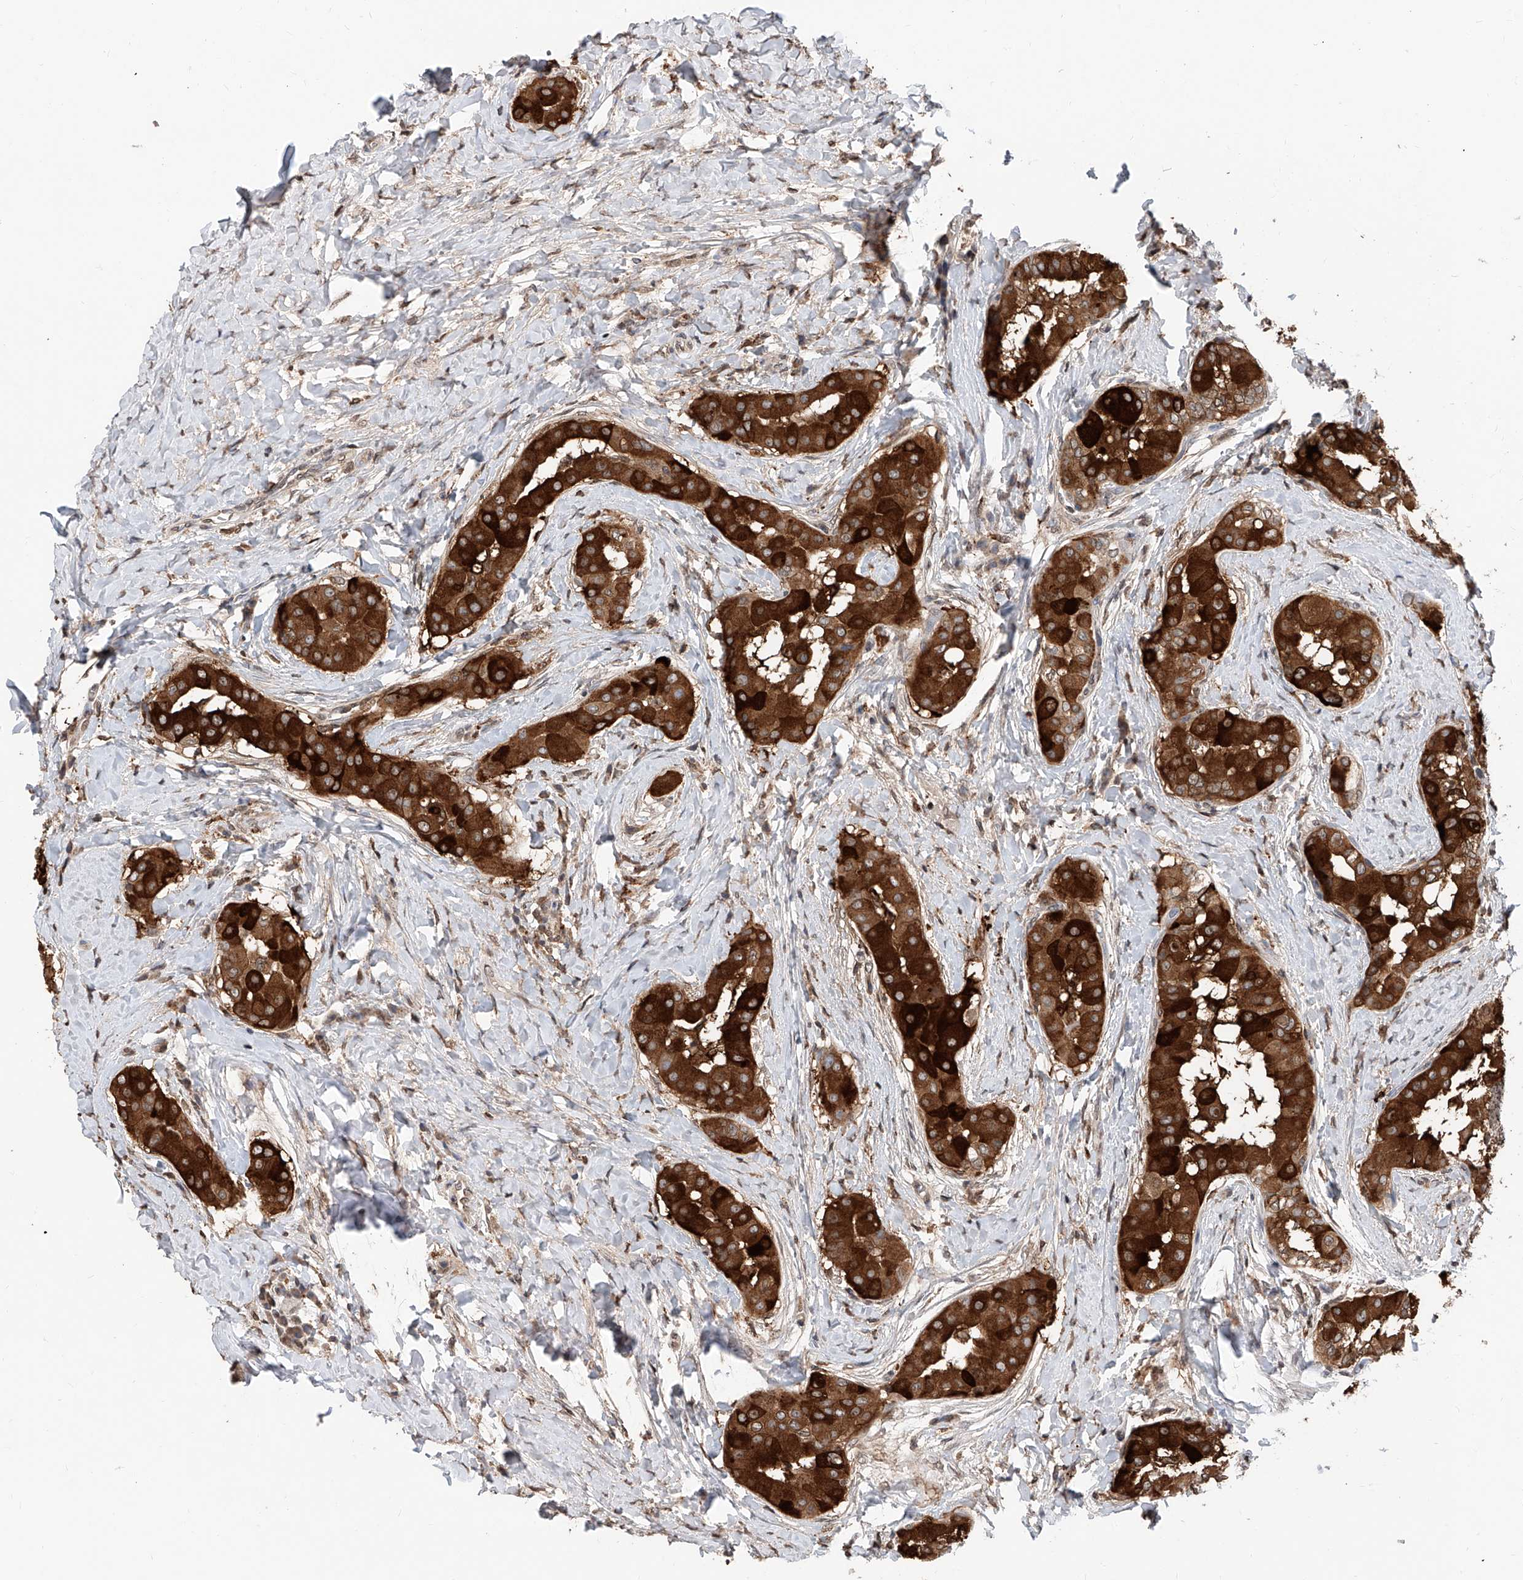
{"staining": {"intensity": "strong", "quantity": ">75%", "location": "cytoplasmic/membranous"}, "tissue": "thyroid cancer", "cell_type": "Tumor cells", "image_type": "cancer", "snomed": [{"axis": "morphology", "description": "Papillary adenocarcinoma, NOS"}, {"axis": "topography", "description": "Thyroid gland"}], "caption": "The photomicrograph exhibits immunohistochemical staining of thyroid cancer. There is strong cytoplasmic/membranous staining is present in approximately >75% of tumor cells. Using DAB (brown) and hematoxylin (blue) stains, captured at high magnification using brightfield microscopy.", "gene": "RP9", "patient": {"sex": "male", "age": 33}}